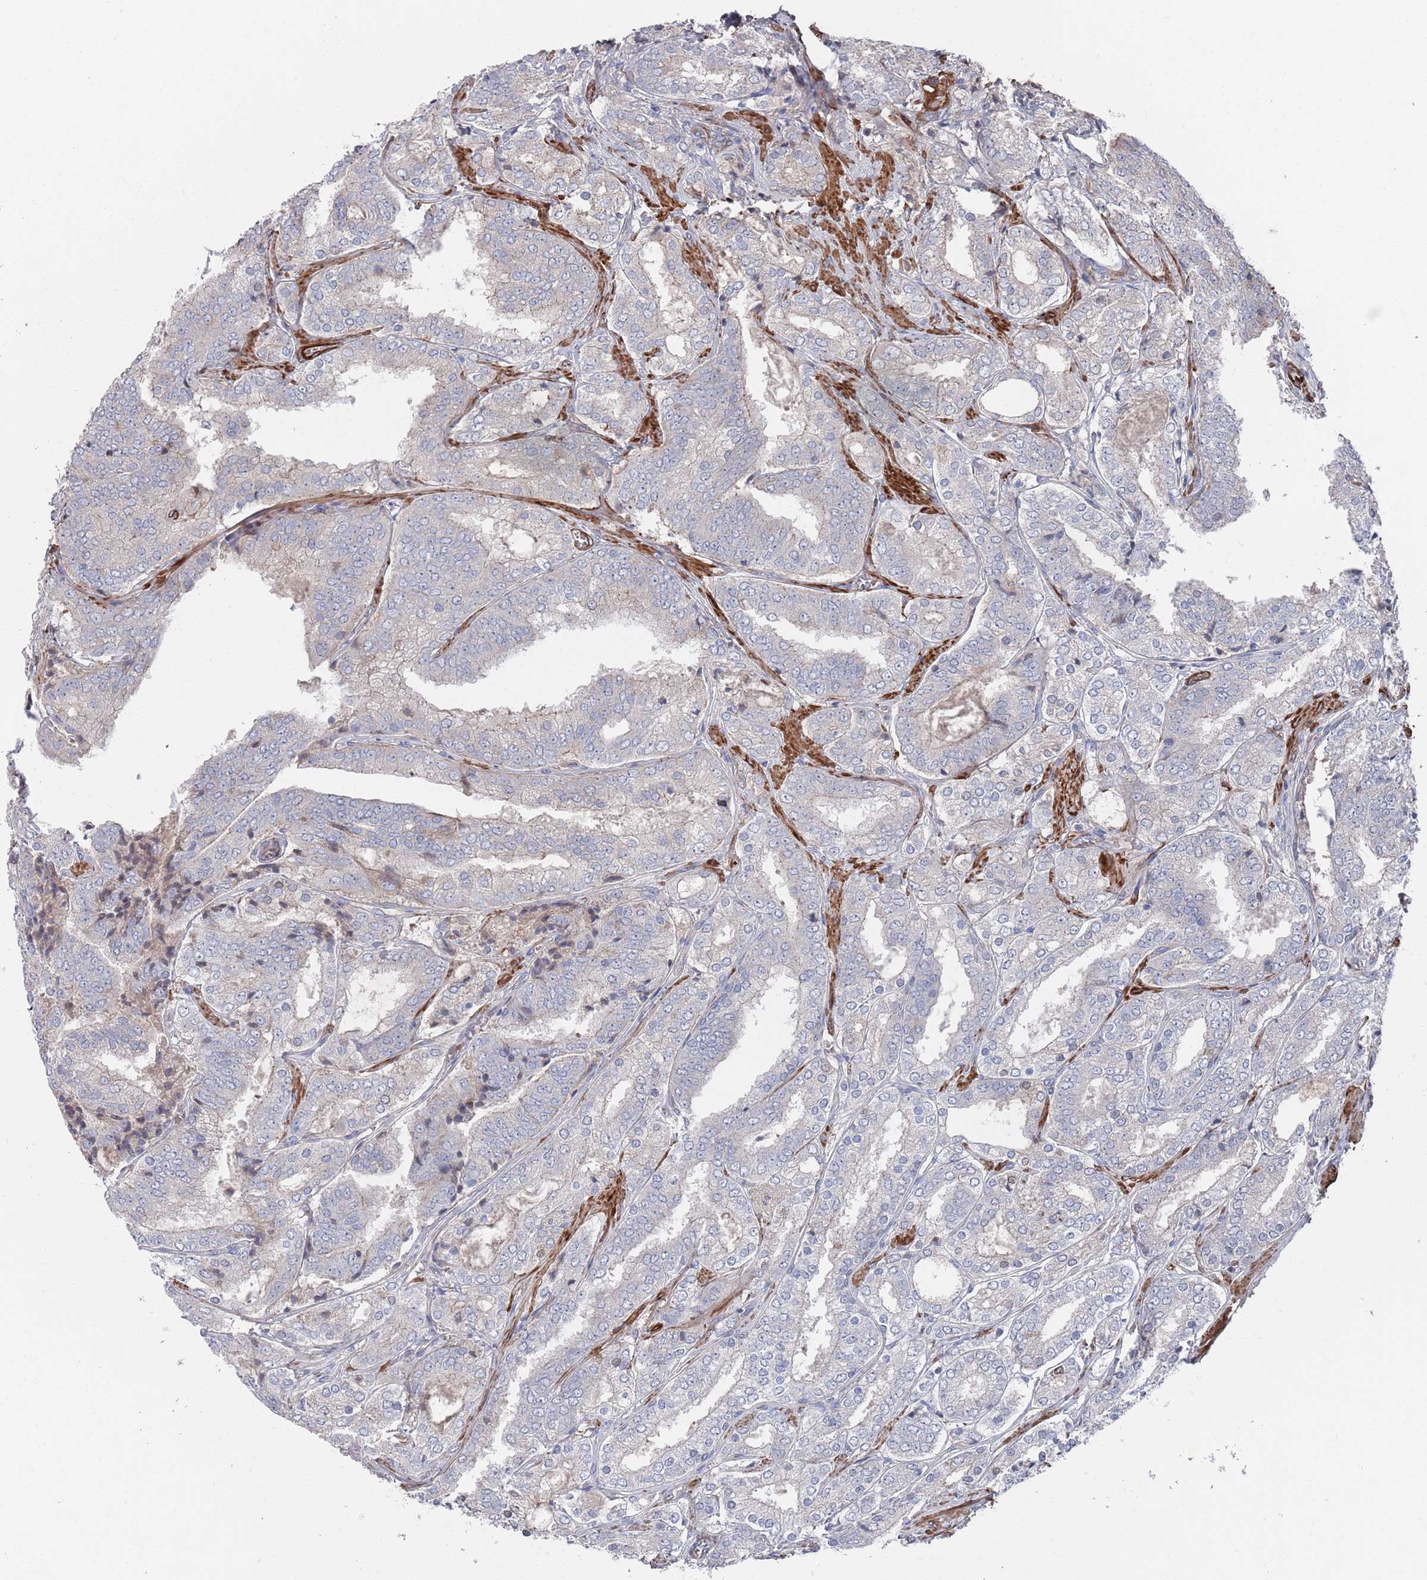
{"staining": {"intensity": "negative", "quantity": "none", "location": "none"}, "tissue": "prostate cancer", "cell_type": "Tumor cells", "image_type": "cancer", "snomed": [{"axis": "morphology", "description": "Adenocarcinoma, High grade"}, {"axis": "topography", "description": "Prostate"}], "caption": "Photomicrograph shows no protein positivity in tumor cells of prostate high-grade adenocarcinoma tissue.", "gene": "PLEKHA4", "patient": {"sex": "male", "age": 63}}